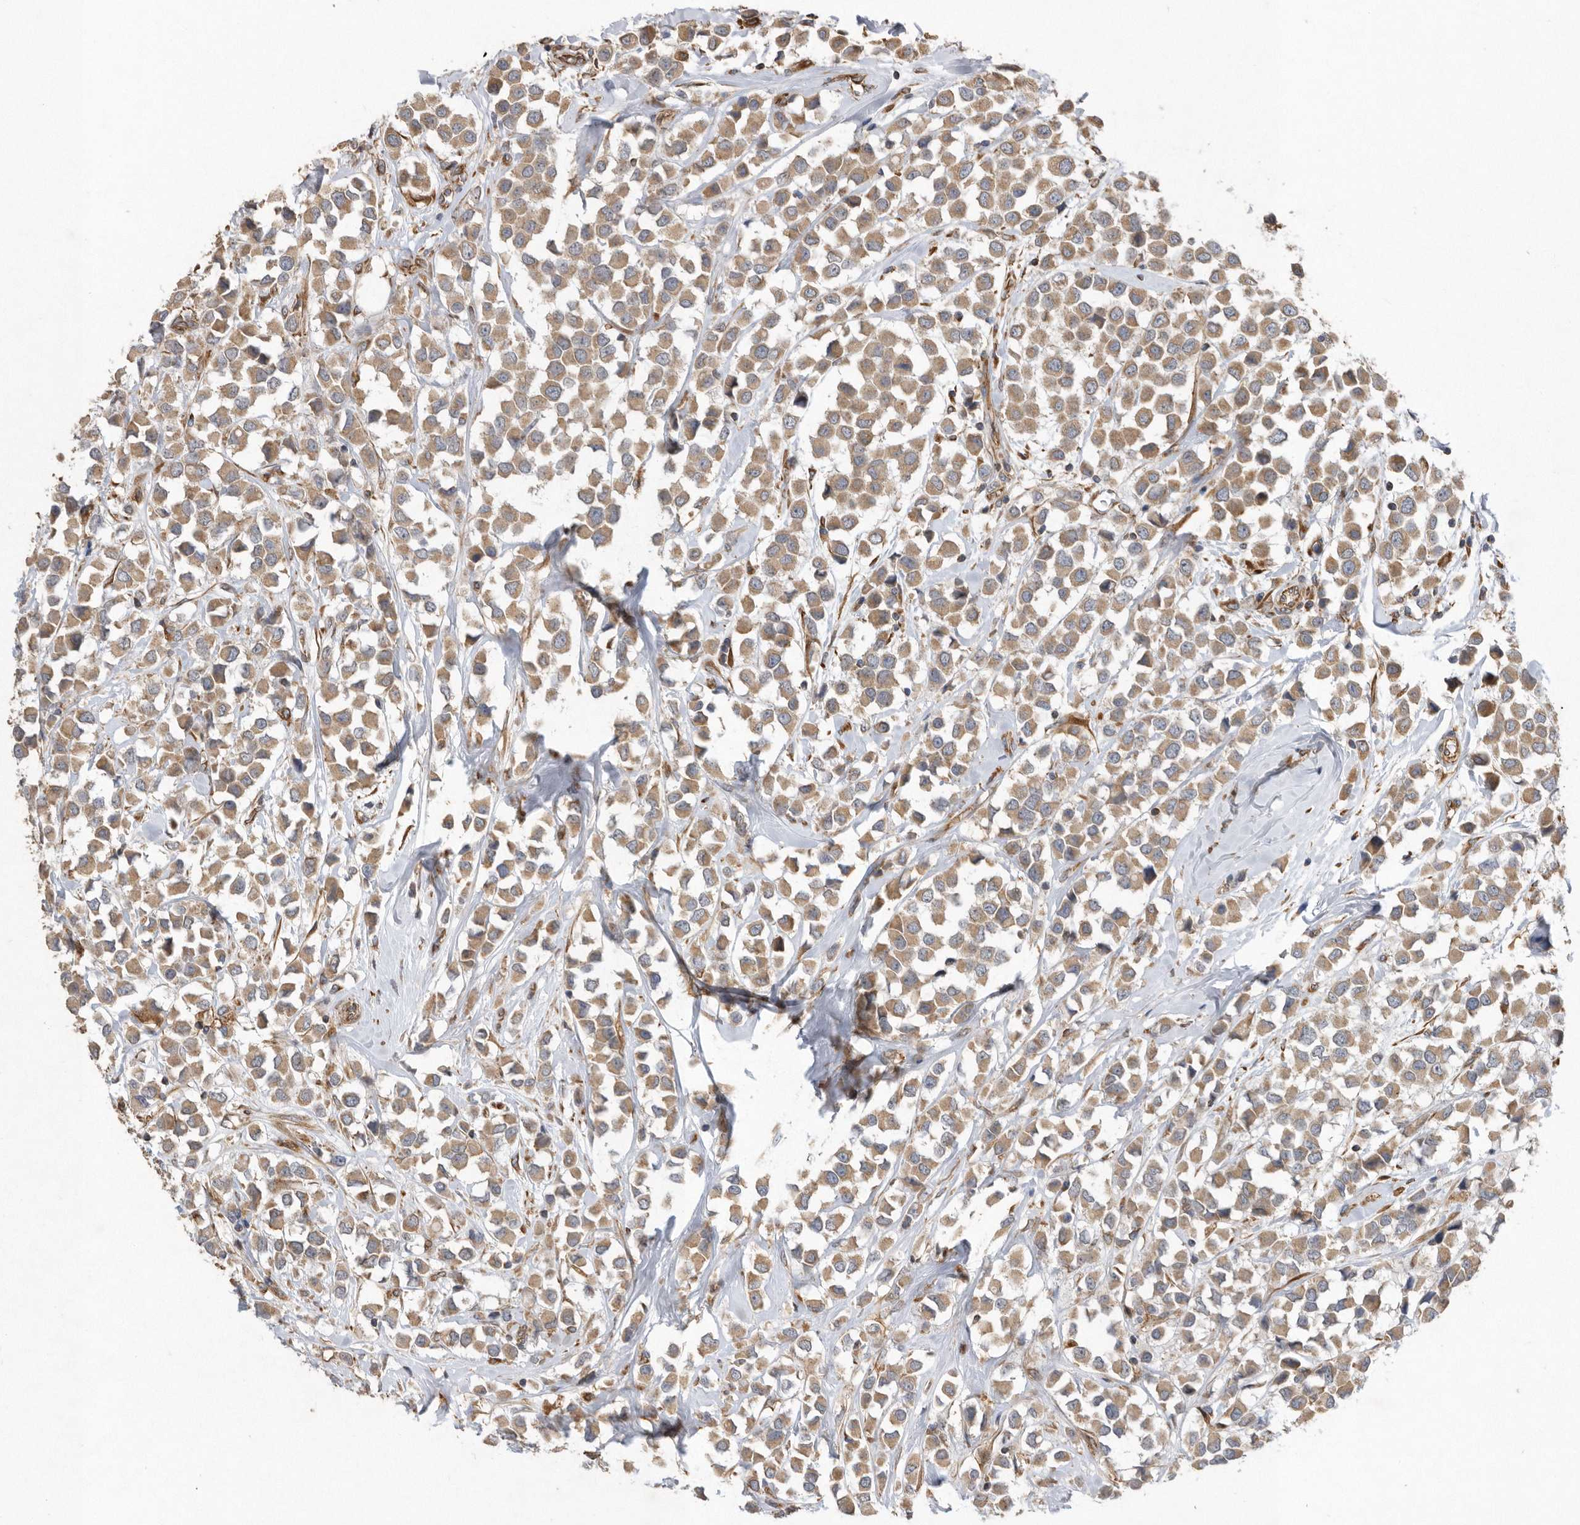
{"staining": {"intensity": "moderate", "quantity": ">75%", "location": "cytoplasmic/membranous"}, "tissue": "breast cancer", "cell_type": "Tumor cells", "image_type": "cancer", "snomed": [{"axis": "morphology", "description": "Duct carcinoma"}, {"axis": "topography", "description": "Breast"}], "caption": "This photomicrograph exhibits breast cancer (invasive ductal carcinoma) stained with immunohistochemistry (IHC) to label a protein in brown. The cytoplasmic/membranous of tumor cells show moderate positivity for the protein. Nuclei are counter-stained blue.", "gene": "PON2", "patient": {"sex": "female", "age": 61}}